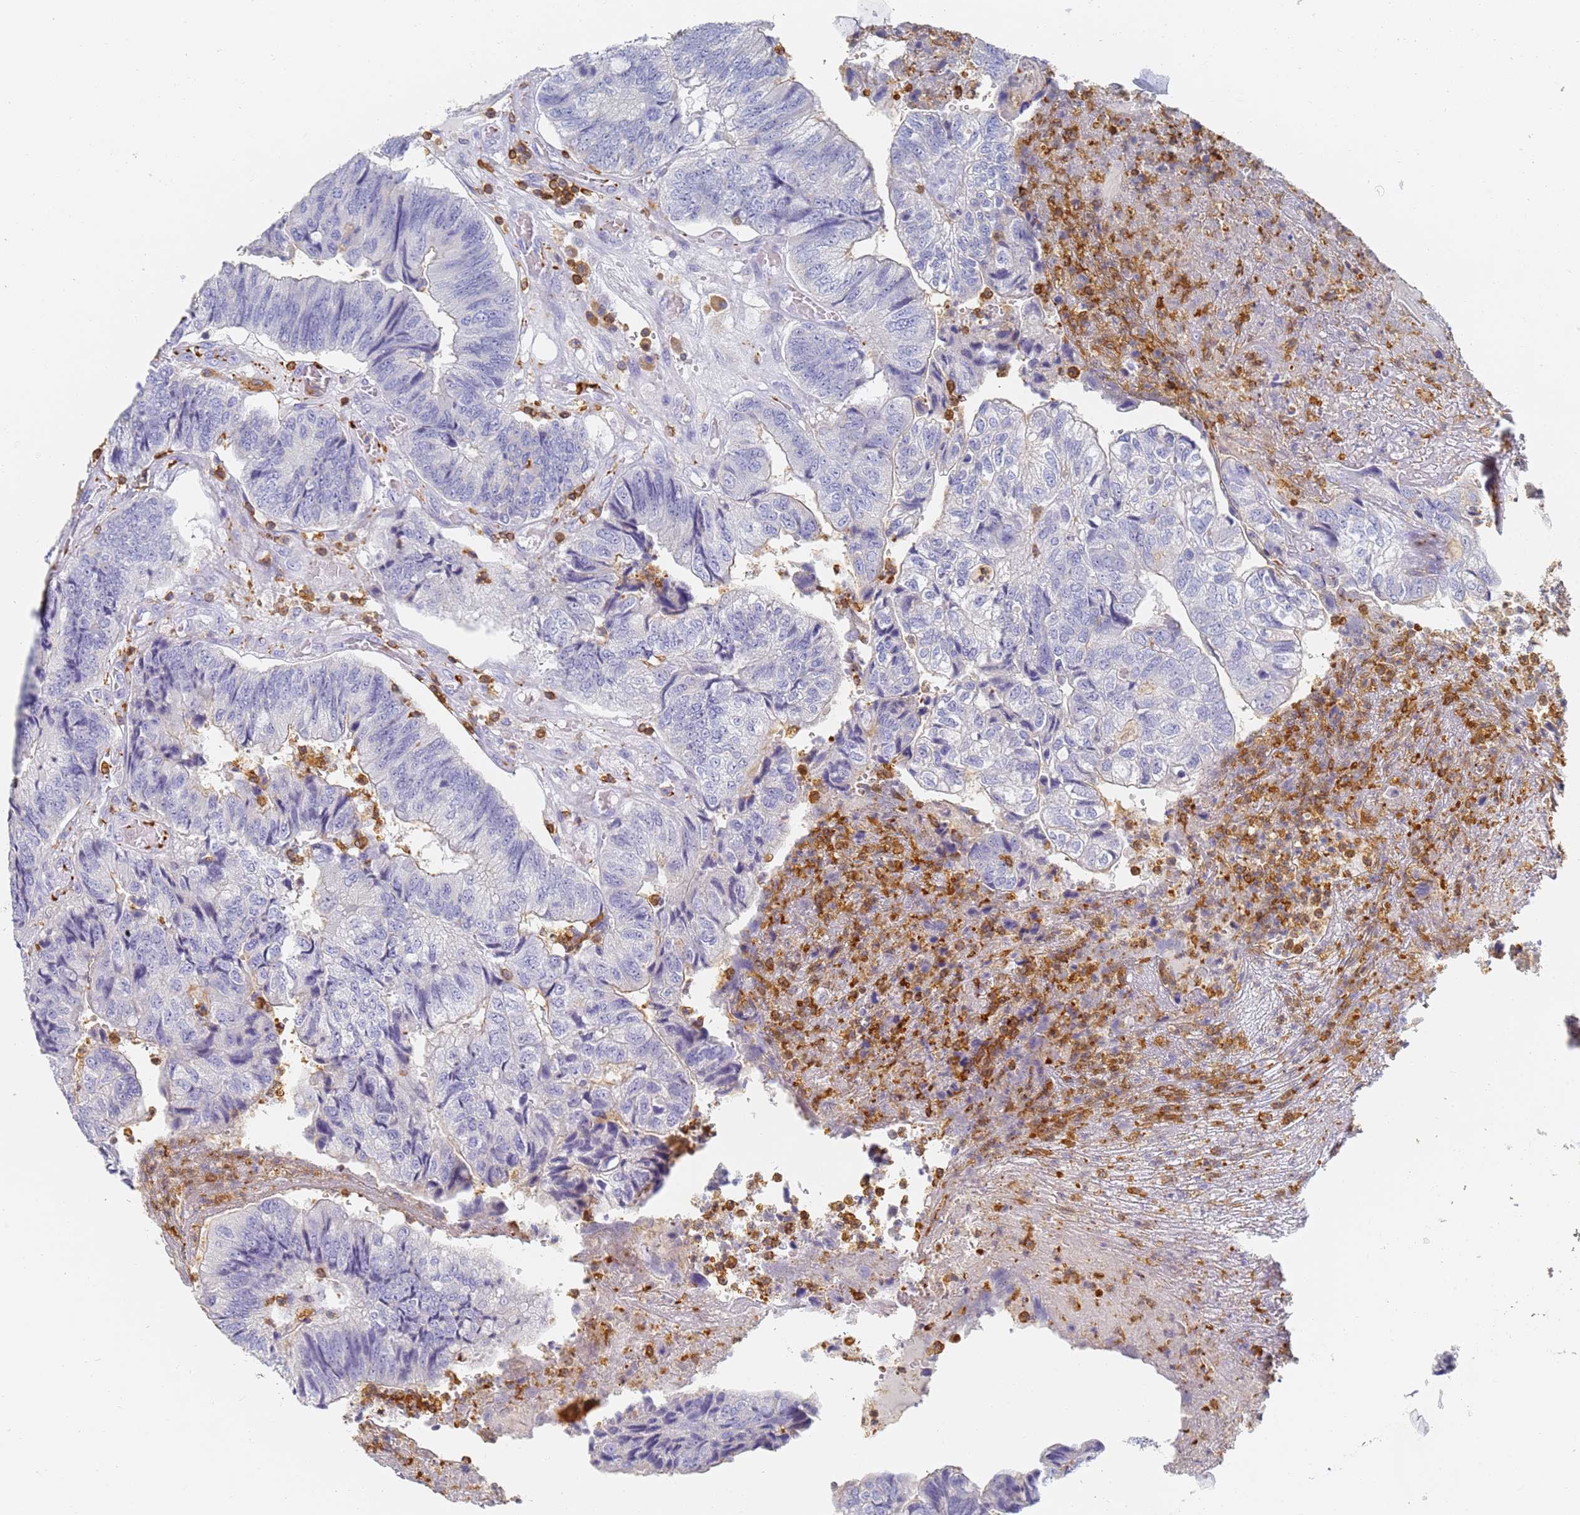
{"staining": {"intensity": "negative", "quantity": "none", "location": "none"}, "tissue": "colorectal cancer", "cell_type": "Tumor cells", "image_type": "cancer", "snomed": [{"axis": "morphology", "description": "Adenocarcinoma, NOS"}, {"axis": "topography", "description": "Colon"}], "caption": "Tumor cells are negative for brown protein staining in colorectal adenocarcinoma.", "gene": "BIN2", "patient": {"sex": "female", "age": 67}}